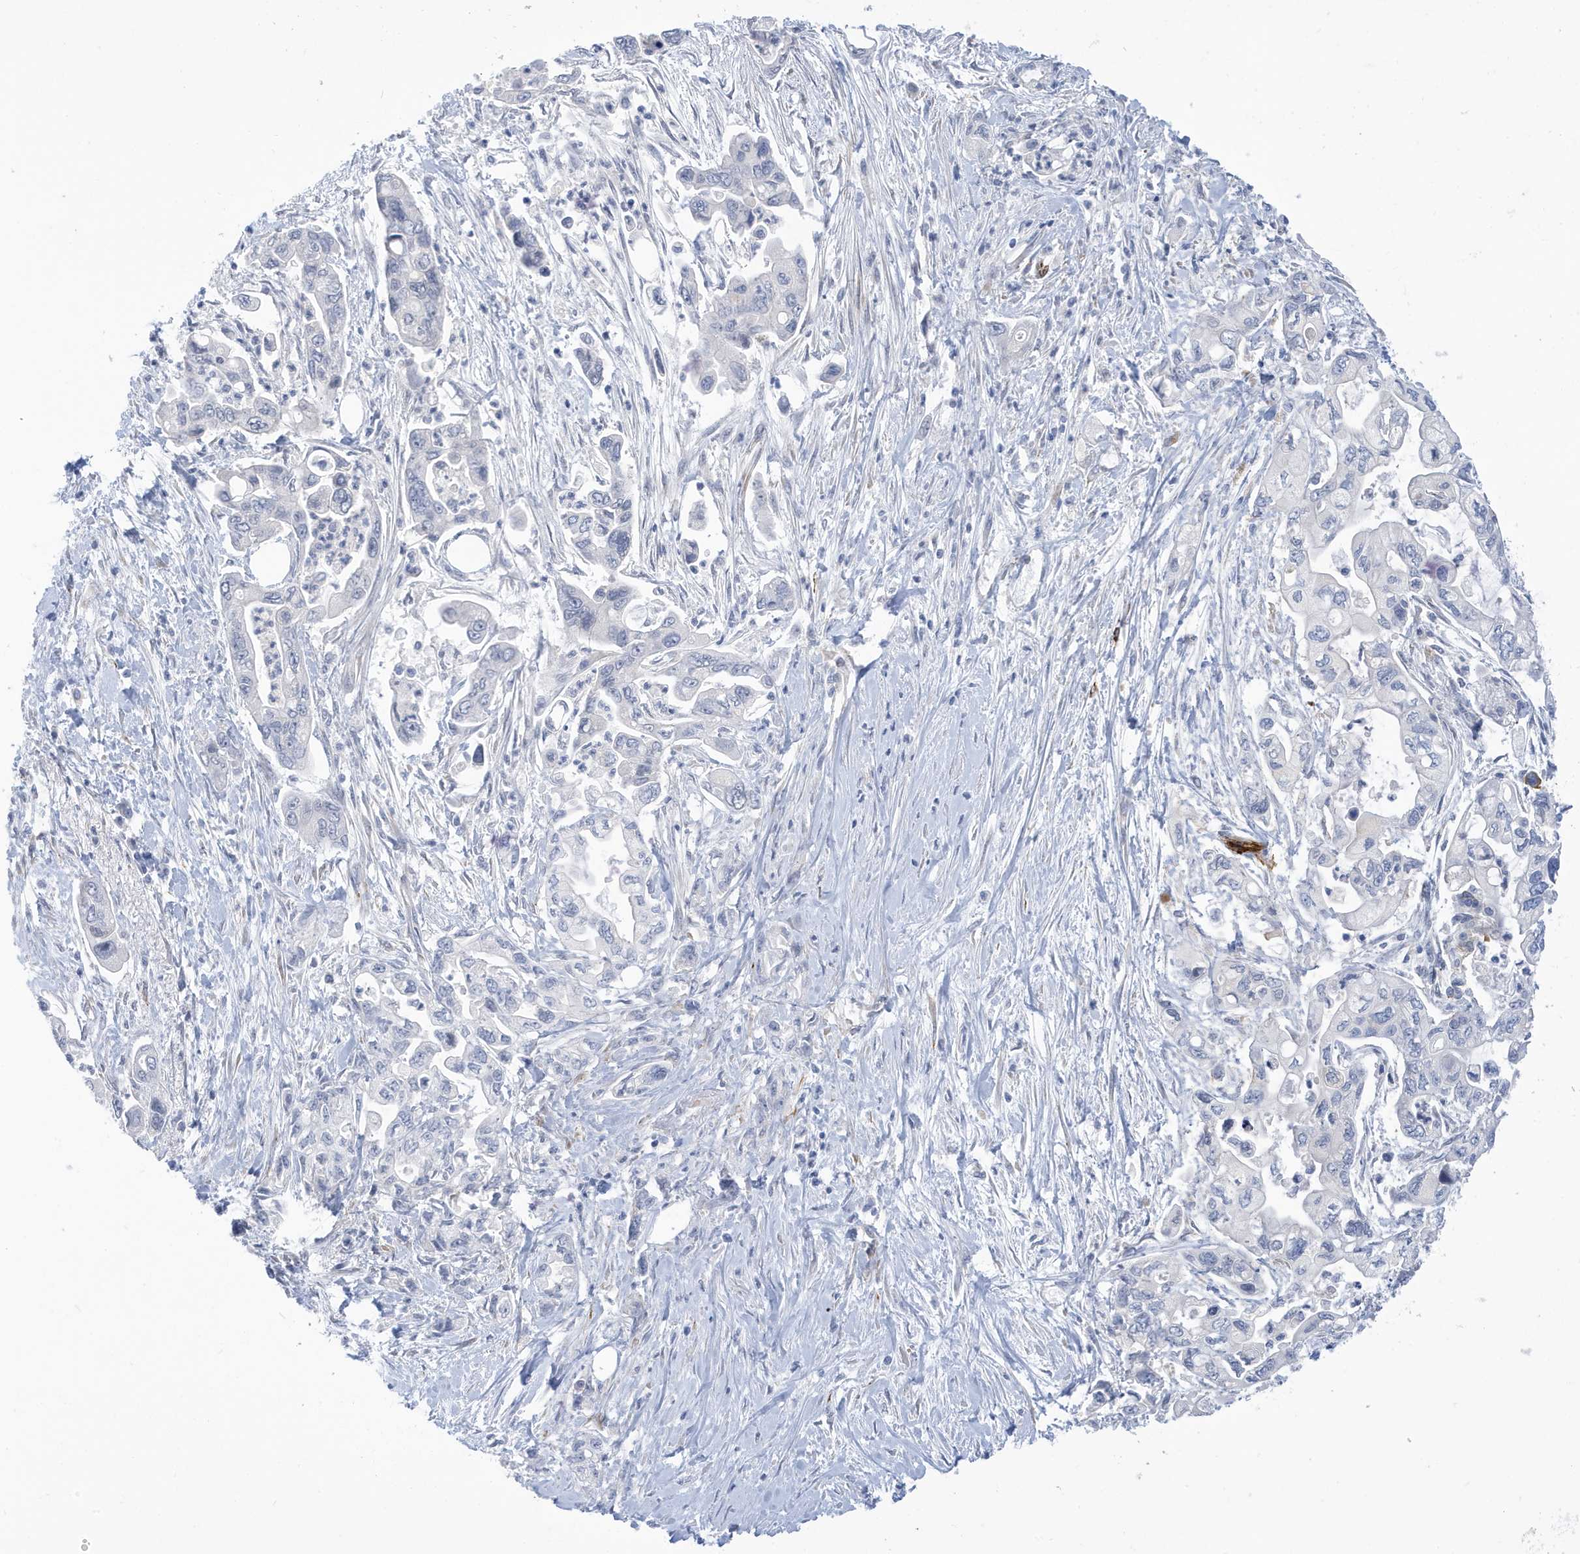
{"staining": {"intensity": "negative", "quantity": "none", "location": "none"}, "tissue": "pancreatic cancer", "cell_type": "Tumor cells", "image_type": "cancer", "snomed": [{"axis": "morphology", "description": "Adenocarcinoma, NOS"}, {"axis": "topography", "description": "Pancreas"}], "caption": "The immunohistochemistry (IHC) micrograph has no significant expression in tumor cells of pancreatic cancer (adenocarcinoma) tissue.", "gene": "PERM1", "patient": {"sex": "male", "age": 70}}